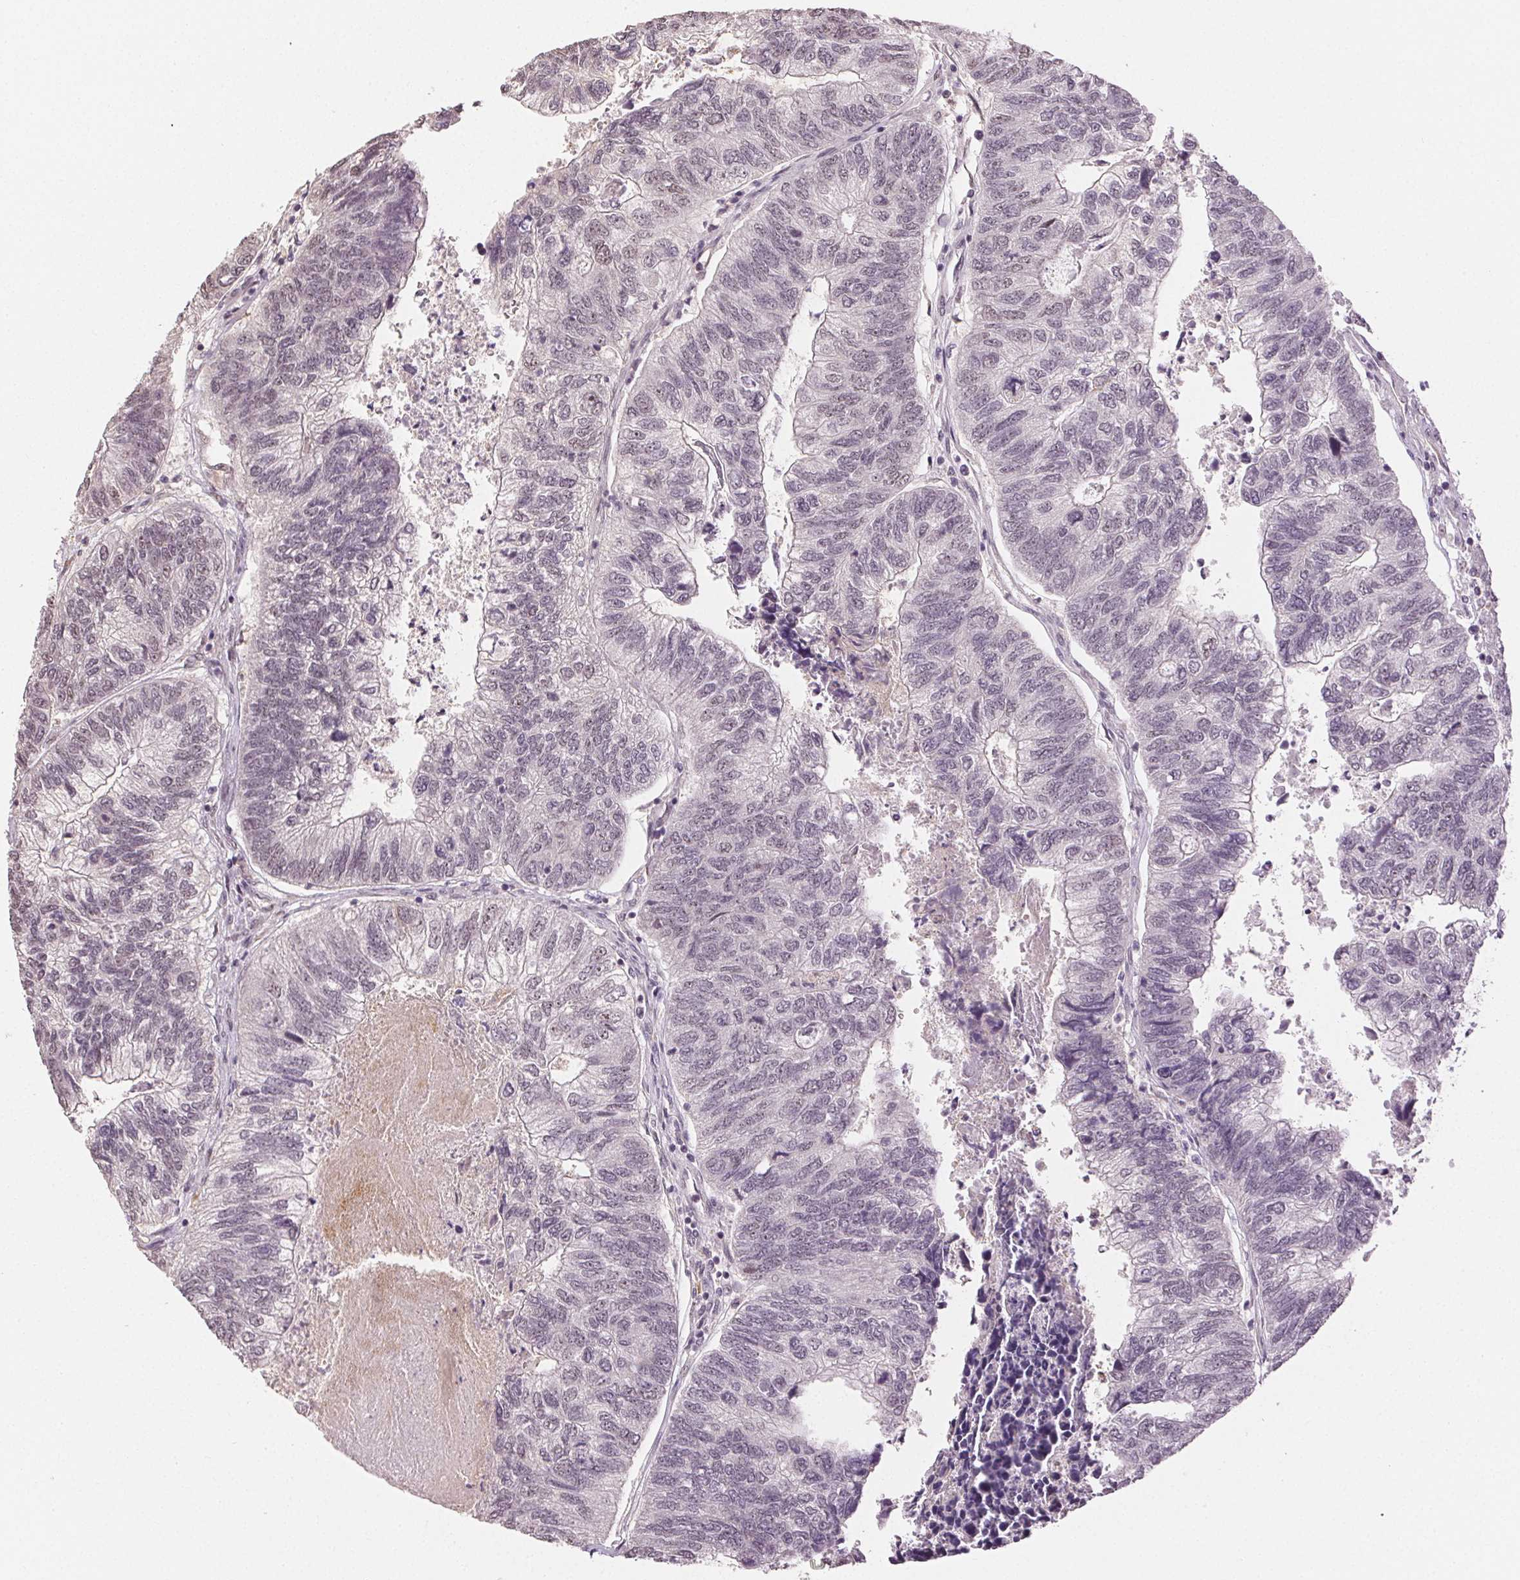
{"staining": {"intensity": "negative", "quantity": "none", "location": "none"}, "tissue": "colorectal cancer", "cell_type": "Tumor cells", "image_type": "cancer", "snomed": [{"axis": "morphology", "description": "Adenocarcinoma, NOS"}, {"axis": "topography", "description": "Colon"}], "caption": "DAB immunohistochemical staining of adenocarcinoma (colorectal) reveals no significant positivity in tumor cells.", "gene": "PLCB1", "patient": {"sex": "female", "age": 67}}